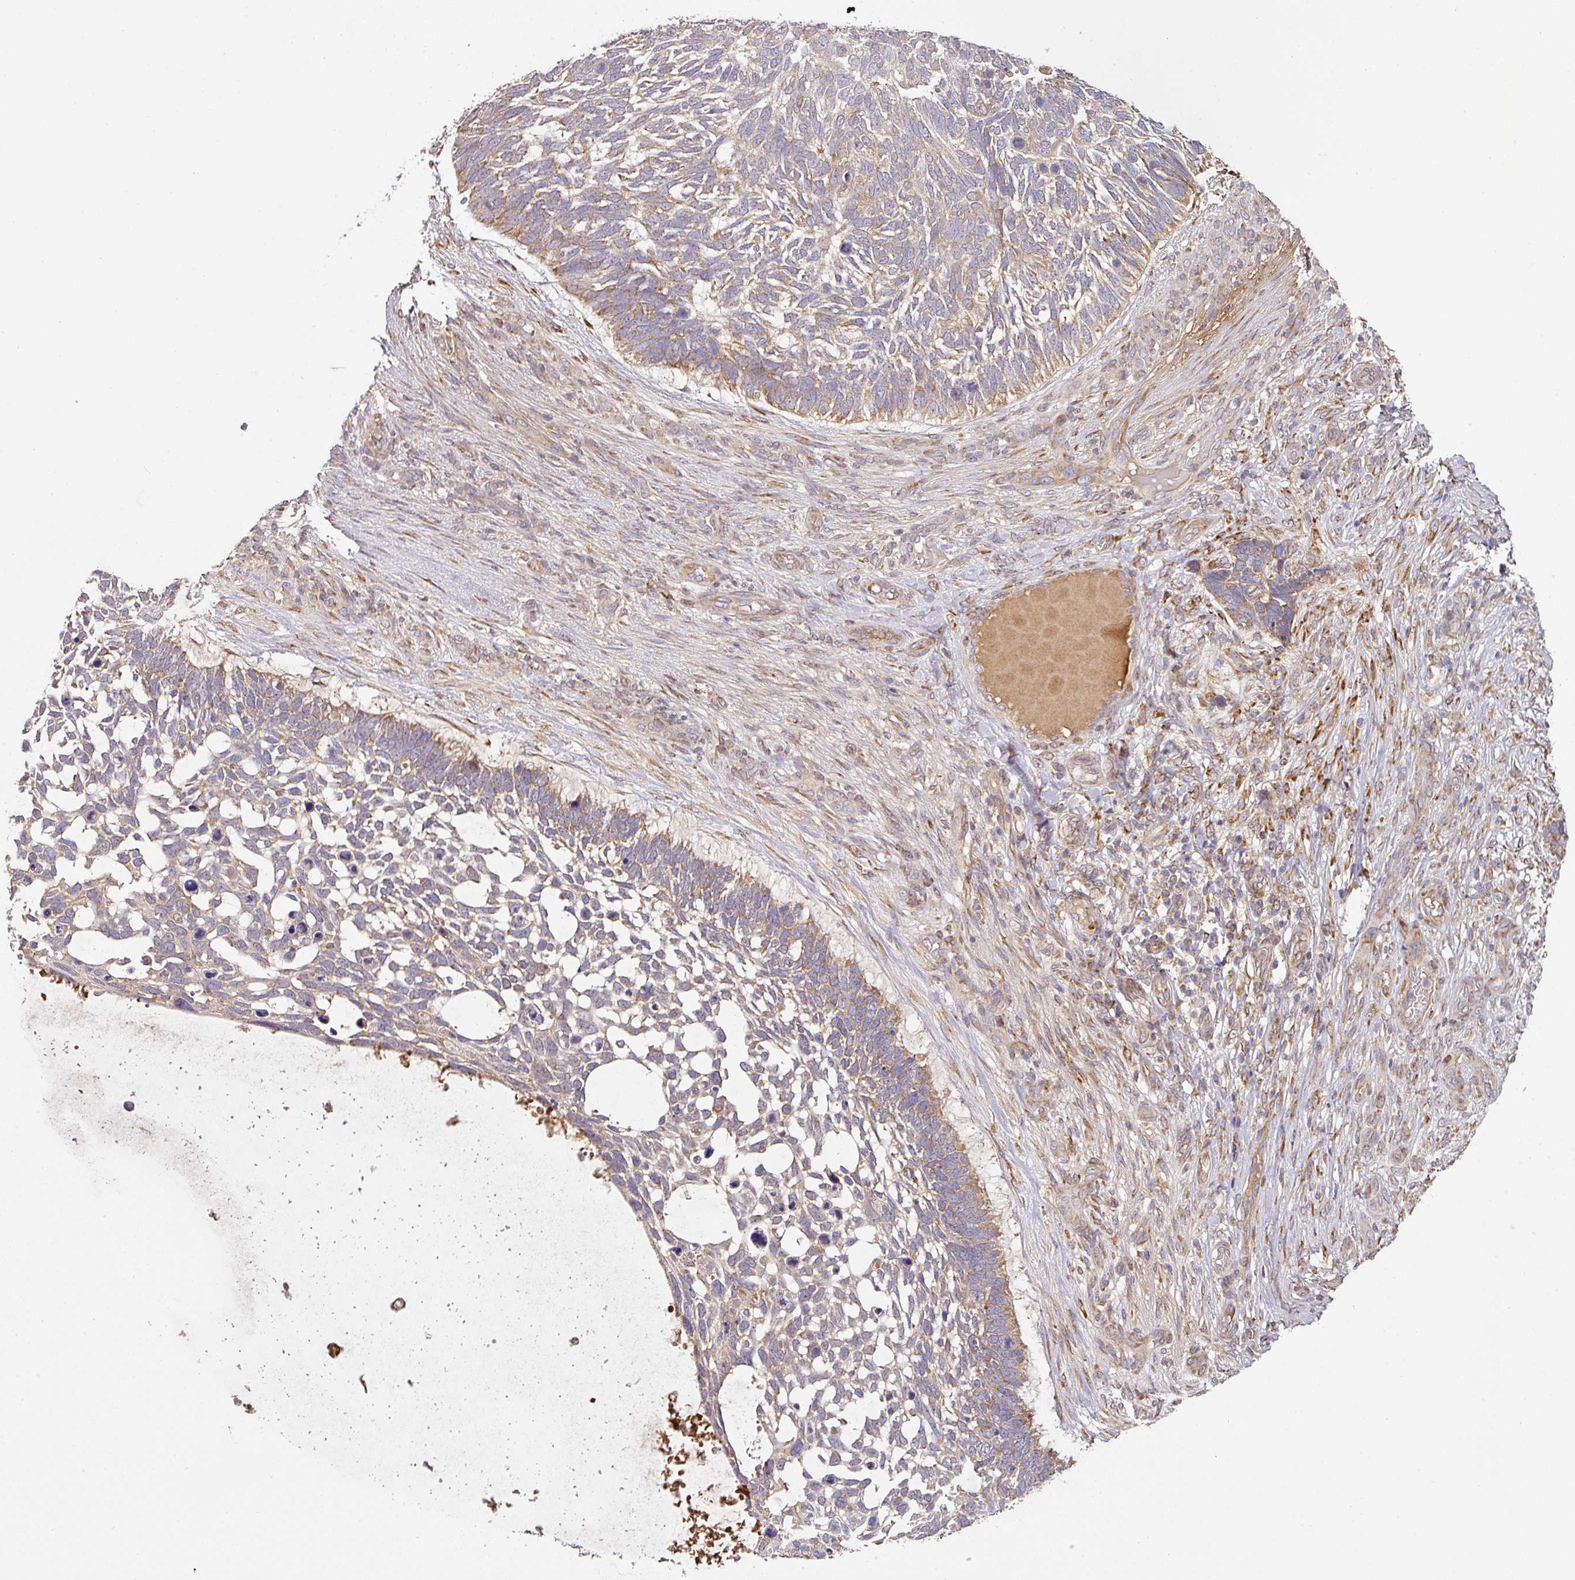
{"staining": {"intensity": "moderate", "quantity": "25%-75%", "location": "cytoplasmic/membranous"}, "tissue": "skin cancer", "cell_type": "Tumor cells", "image_type": "cancer", "snomed": [{"axis": "morphology", "description": "Basal cell carcinoma"}, {"axis": "topography", "description": "Skin"}], "caption": "Skin cancer (basal cell carcinoma) stained with a protein marker exhibits moderate staining in tumor cells.", "gene": "GALP", "patient": {"sex": "male", "age": 88}}